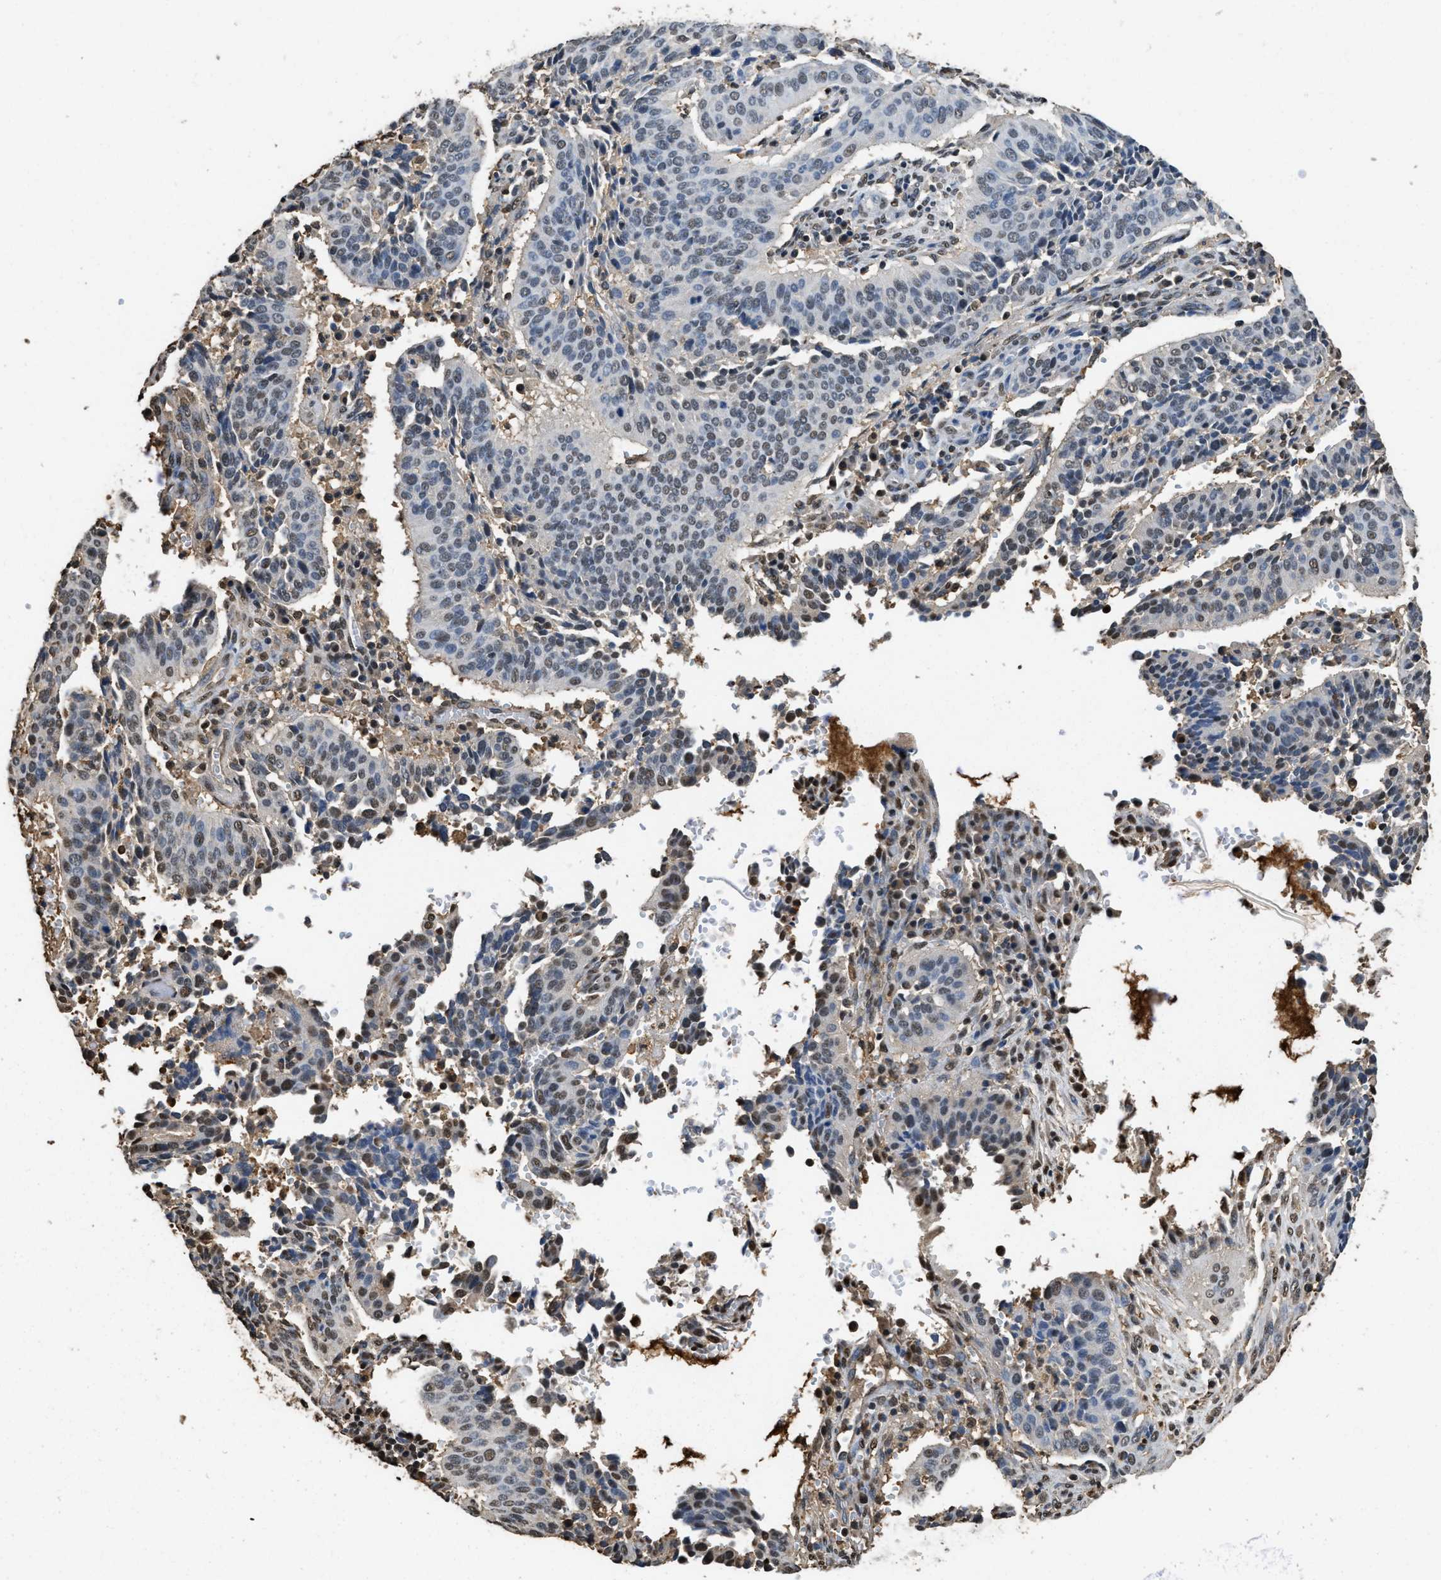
{"staining": {"intensity": "moderate", "quantity": "25%-75%", "location": "nuclear"}, "tissue": "cervical cancer", "cell_type": "Tumor cells", "image_type": "cancer", "snomed": [{"axis": "morphology", "description": "Normal tissue, NOS"}, {"axis": "morphology", "description": "Squamous cell carcinoma, NOS"}, {"axis": "topography", "description": "Cervix"}], "caption": "Moderate nuclear protein positivity is identified in approximately 25%-75% of tumor cells in cervical squamous cell carcinoma.", "gene": "GAPDH", "patient": {"sex": "female", "age": 39}}